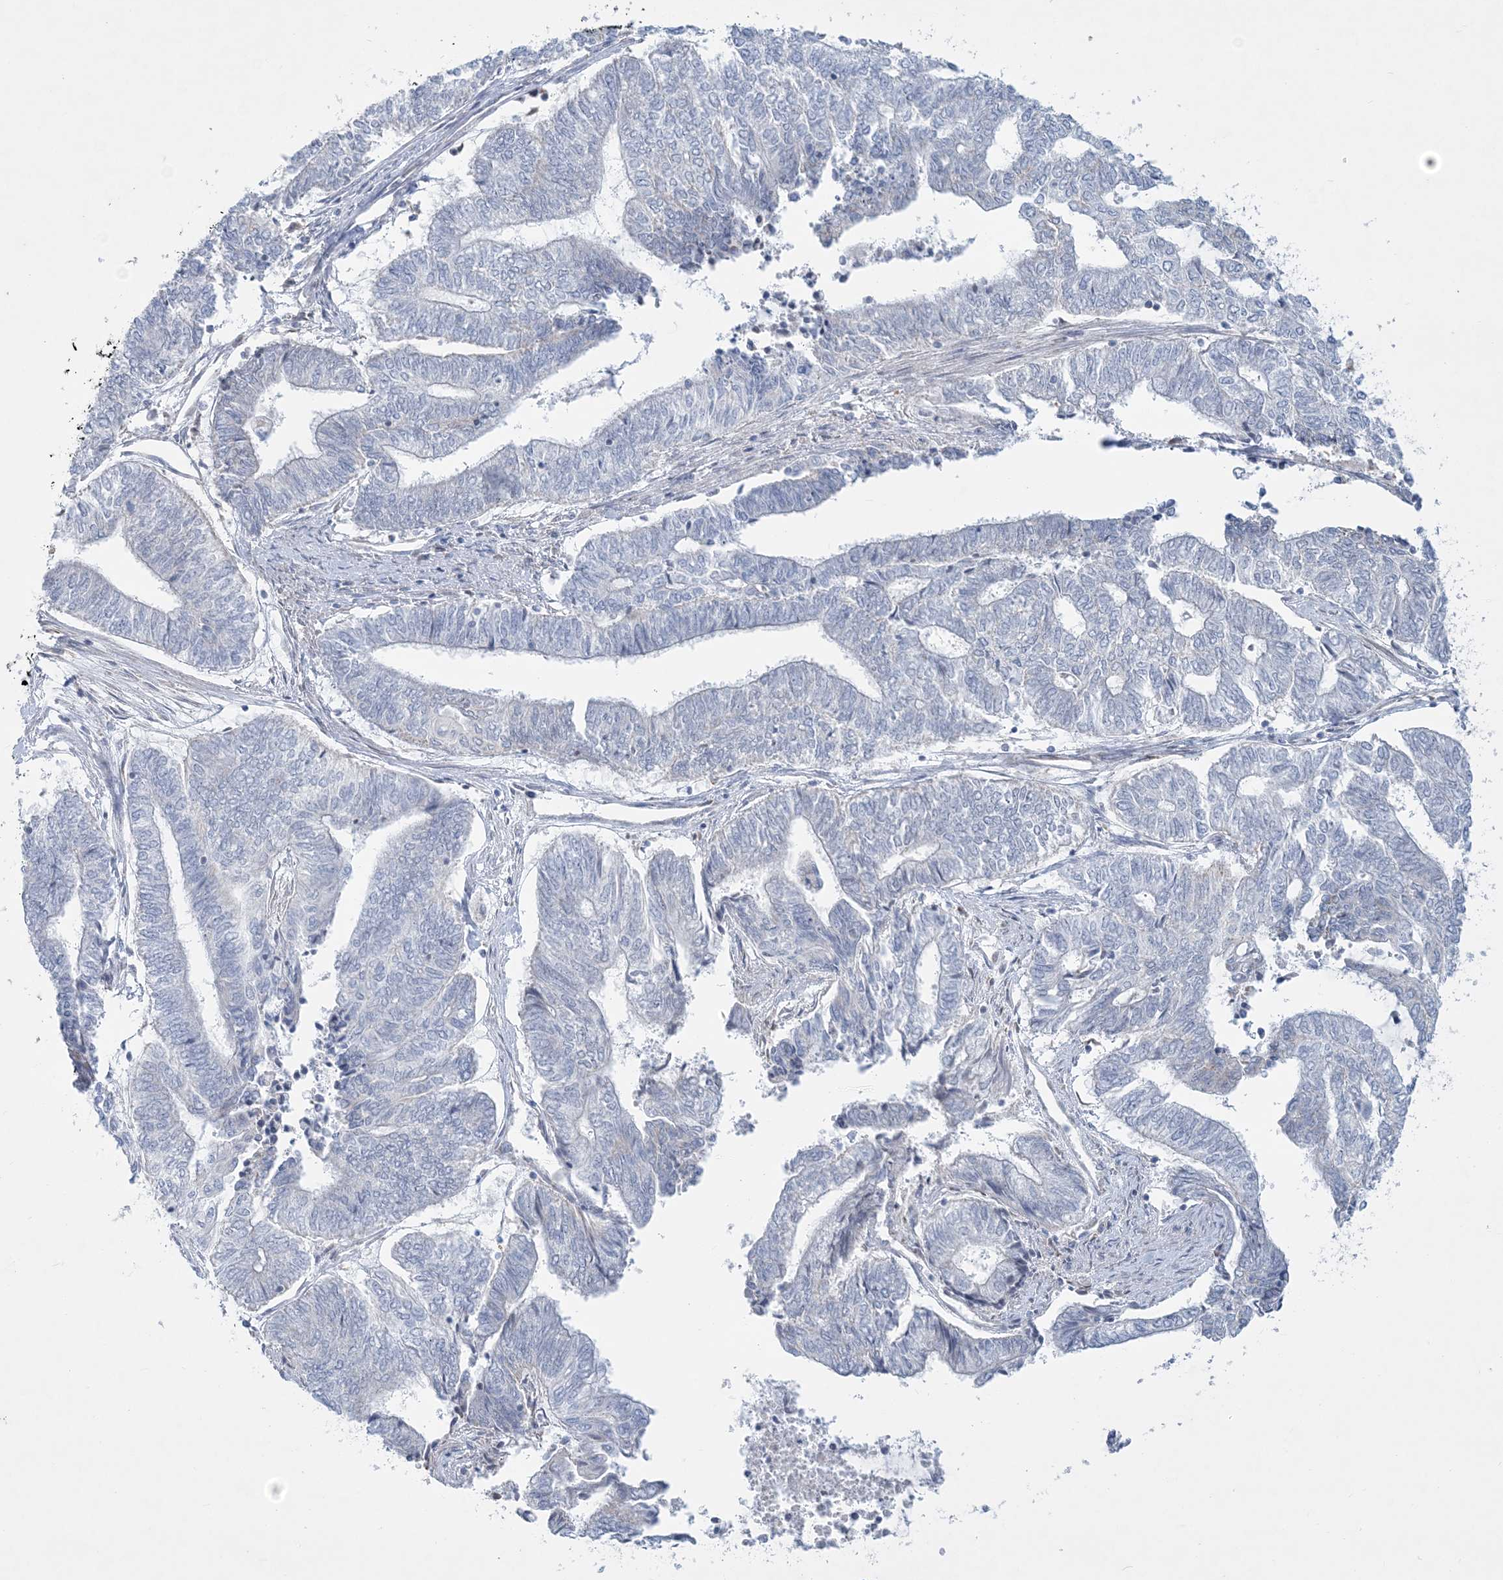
{"staining": {"intensity": "negative", "quantity": "none", "location": "none"}, "tissue": "endometrial cancer", "cell_type": "Tumor cells", "image_type": "cancer", "snomed": [{"axis": "morphology", "description": "Adenocarcinoma, NOS"}, {"axis": "topography", "description": "Uterus"}, {"axis": "topography", "description": "Endometrium"}], "caption": "This photomicrograph is of endometrial cancer stained with immunohistochemistry (IHC) to label a protein in brown with the nuclei are counter-stained blue. There is no expression in tumor cells.", "gene": "TBC1D7", "patient": {"sex": "female", "age": 70}}